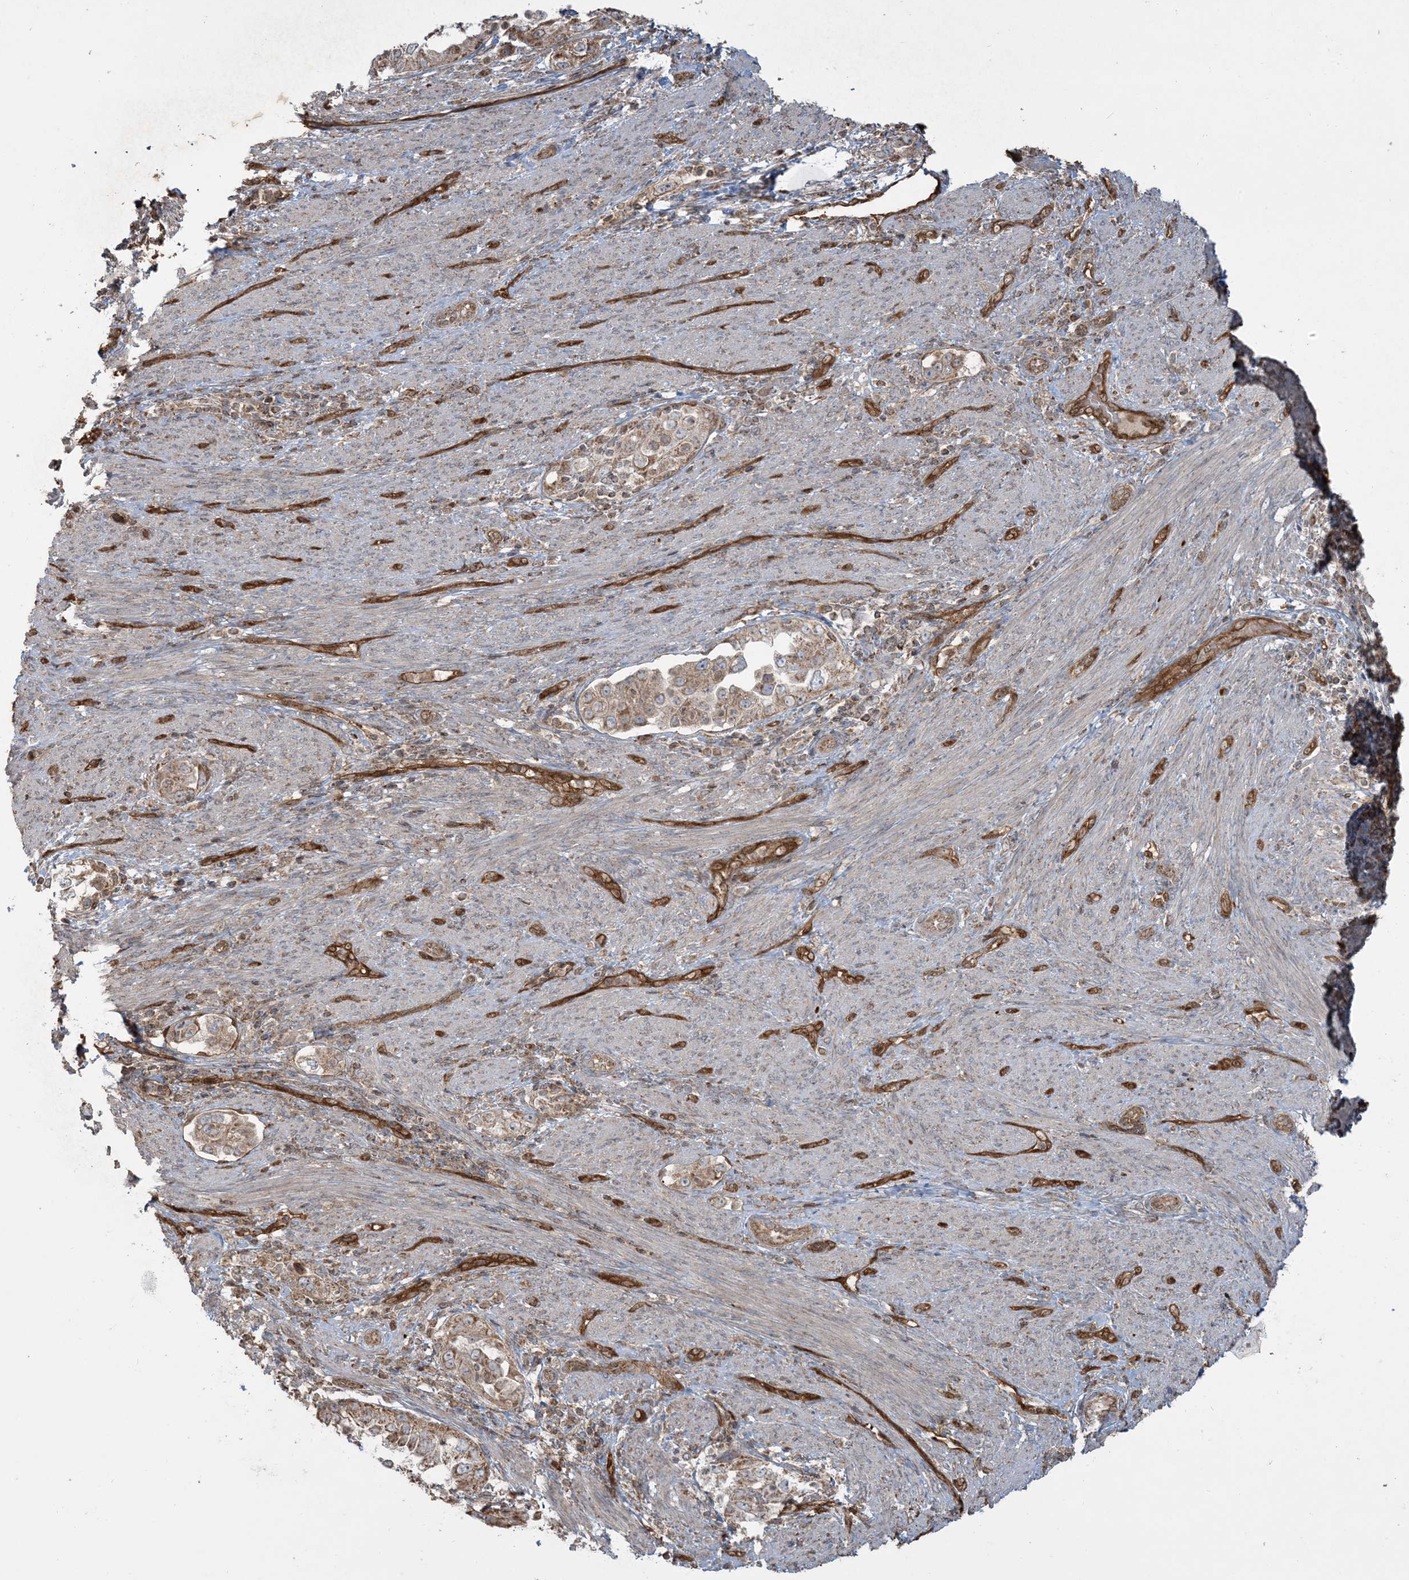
{"staining": {"intensity": "moderate", "quantity": ">75%", "location": "cytoplasmic/membranous"}, "tissue": "endometrial cancer", "cell_type": "Tumor cells", "image_type": "cancer", "snomed": [{"axis": "morphology", "description": "Adenocarcinoma, NOS"}, {"axis": "topography", "description": "Endometrium"}], "caption": "A medium amount of moderate cytoplasmic/membranous positivity is appreciated in about >75% of tumor cells in endometrial cancer tissue.", "gene": "PPM1F", "patient": {"sex": "female", "age": 85}}